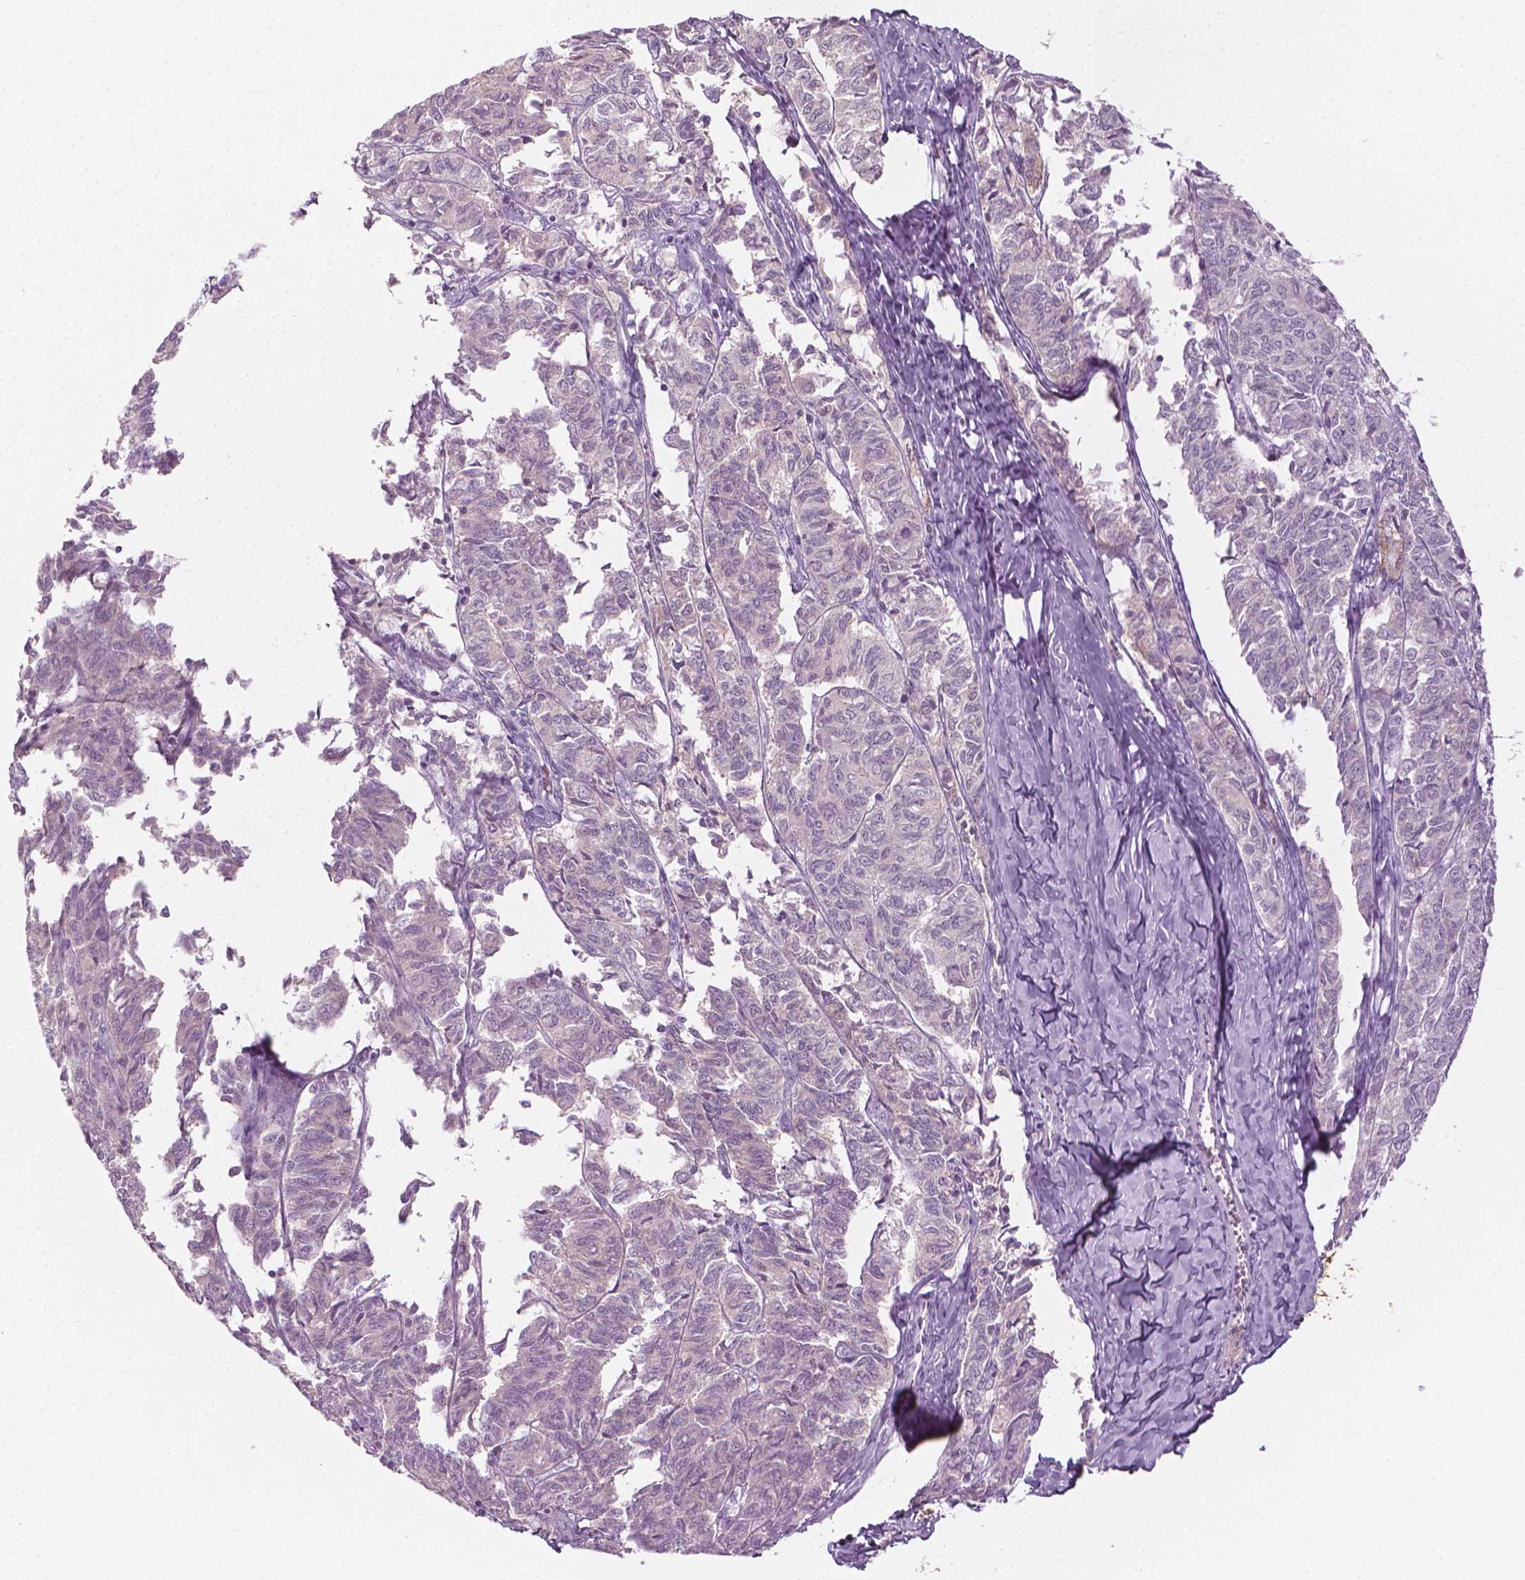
{"staining": {"intensity": "negative", "quantity": "none", "location": "none"}, "tissue": "ovarian cancer", "cell_type": "Tumor cells", "image_type": "cancer", "snomed": [{"axis": "morphology", "description": "Carcinoma, endometroid"}, {"axis": "topography", "description": "Ovary"}], "caption": "The micrograph reveals no significant positivity in tumor cells of ovarian cancer (endometroid carcinoma). (Stains: DAB (3,3'-diaminobenzidine) immunohistochemistry (IHC) with hematoxylin counter stain, Microscopy: brightfield microscopy at high magnification).", "gene": "SHMT1", "patient": {"sex": "female", "age": 80}}